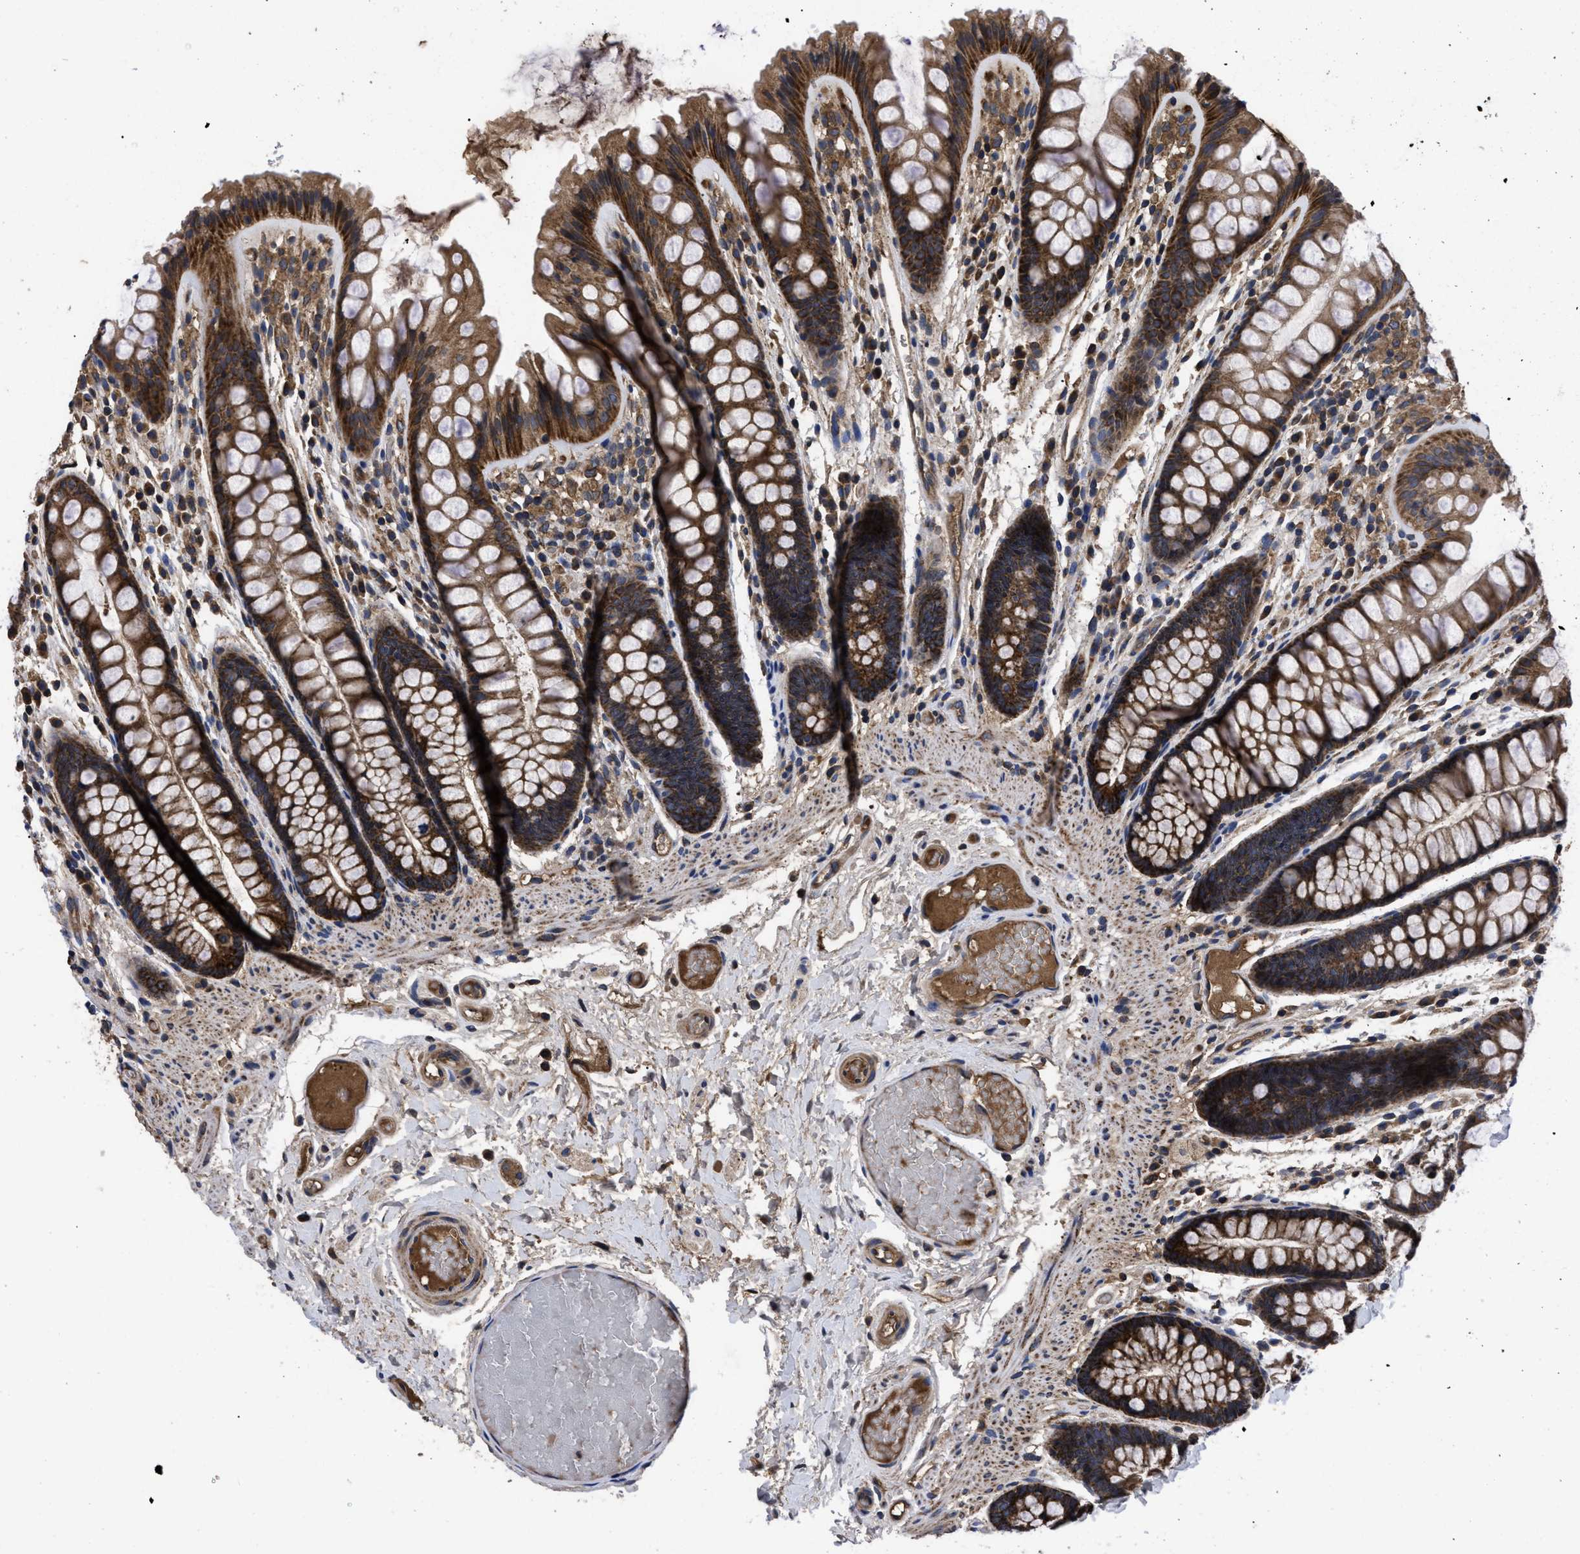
{"staining": {"intensity": "moderate", "quantity": "25%-75%", "location": "cytoplasmic/membranous"}, "tissue": "colon", "cell_type": "Endothelial cells", "image_type": "normal", "snomed": [{"axis": "morphology", "description": "Normal tissue, NOS"}, {"axis": "topography", "description": "Colon"}], "caption": "Protein expression analysis of unremarkable colon reveals moderate cytoplasmic/membranous staining in about 25%-75% of endothelial cells.", "gene": "LRRC3", "patient": {"sex": "female", "age": 56}}